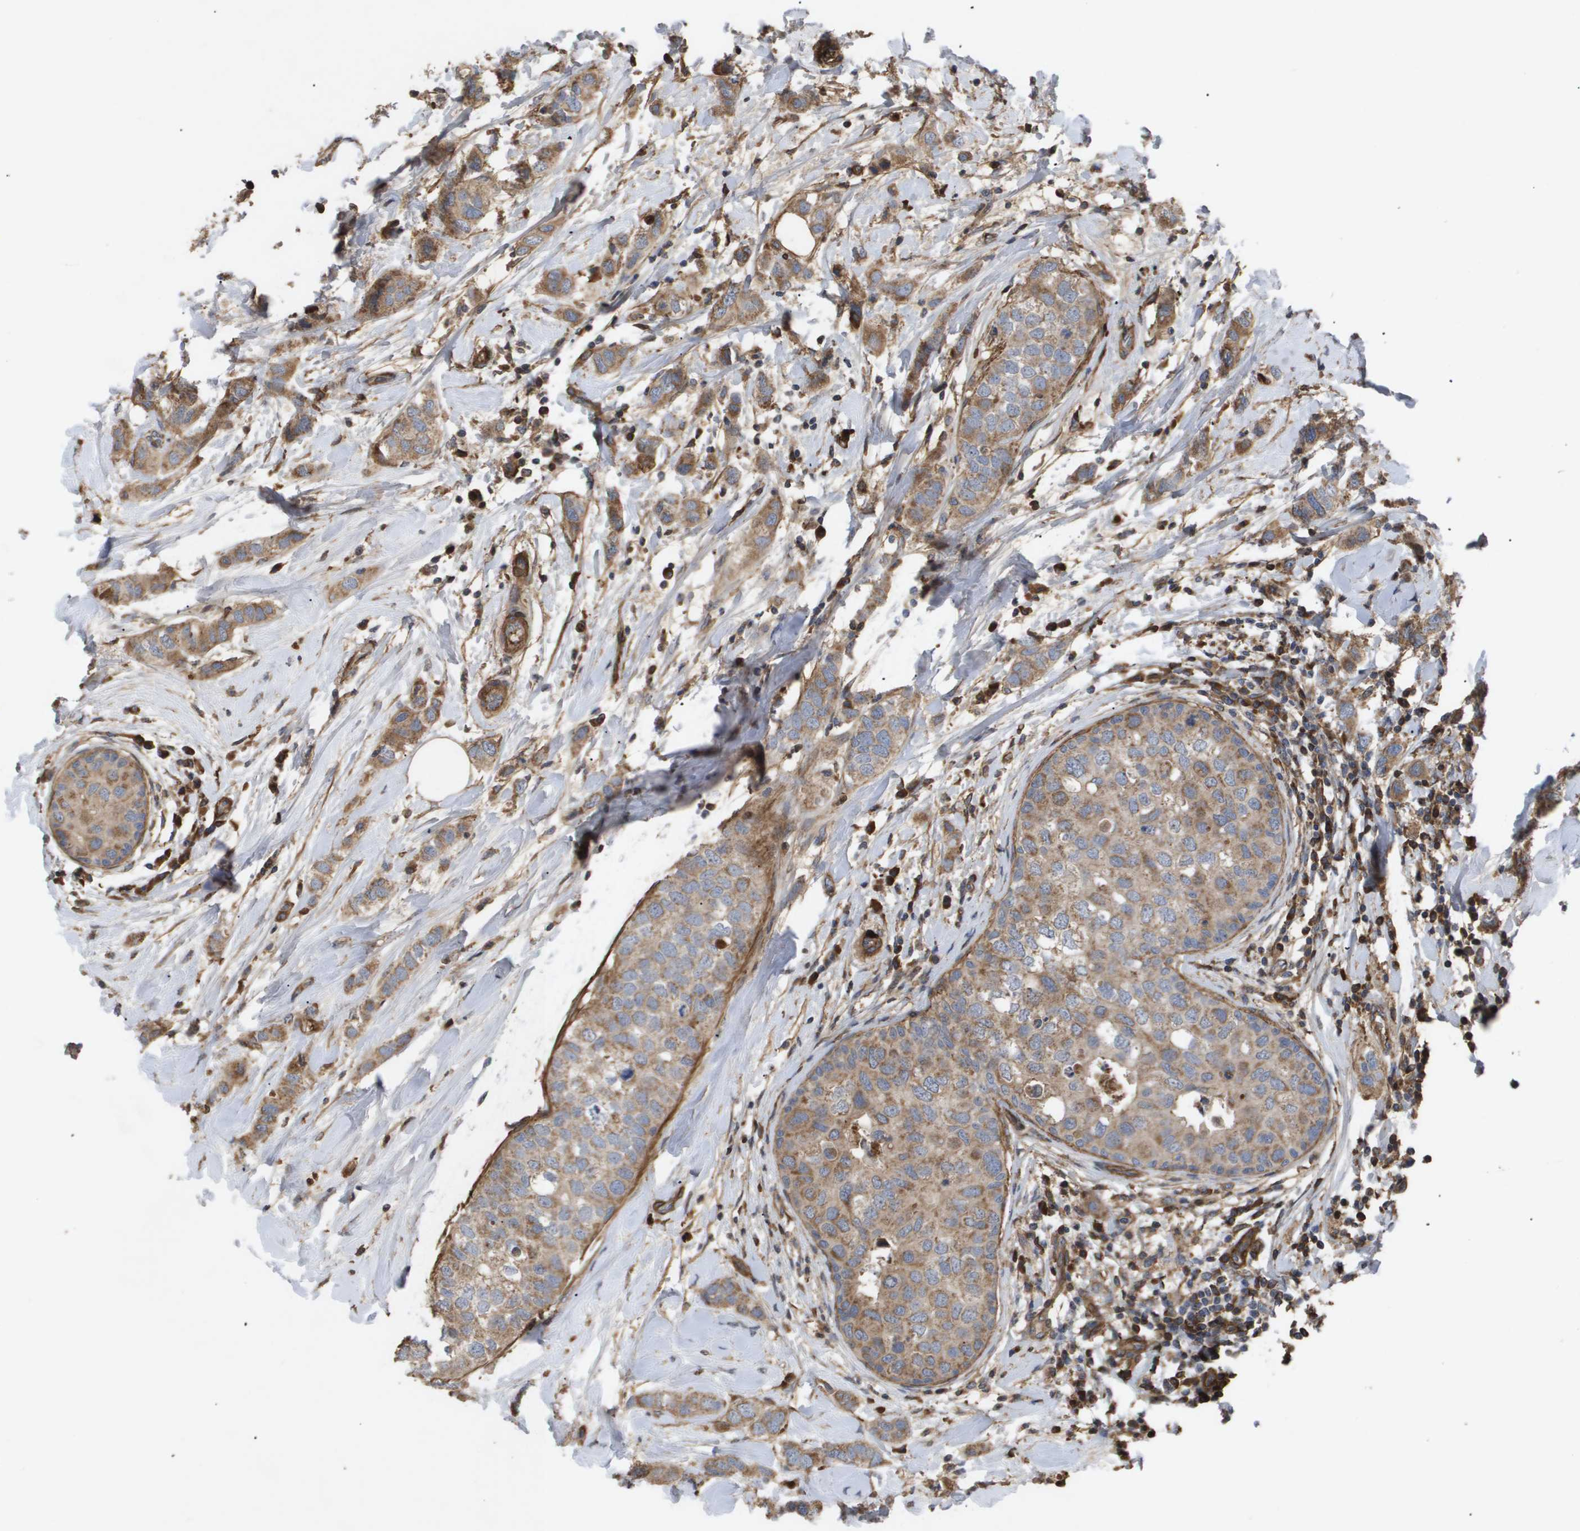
{"staining": {"intensity": "moderate", "quantity": ">75%", "location": "cytoplasmic/membranous"}, "tissue": "breast cancer", "cell_type": "Tumor cells", "image_type": "cancer", "snomed": [{"axis": "morphology", "description": "Duct carcinoma"}, {"axis": "topography", "description": "Breast"}], "caption": "Protein expression analysis of human breast invasive ductal carcinoma reveals moderate cytoplasmic/membranous staining in about >75% of tumor cells. (DAB = brown stain, brightfield microscopy at high magnification).", "gene": "TNS1", "patient": {"sex": "female", "age": 50}}